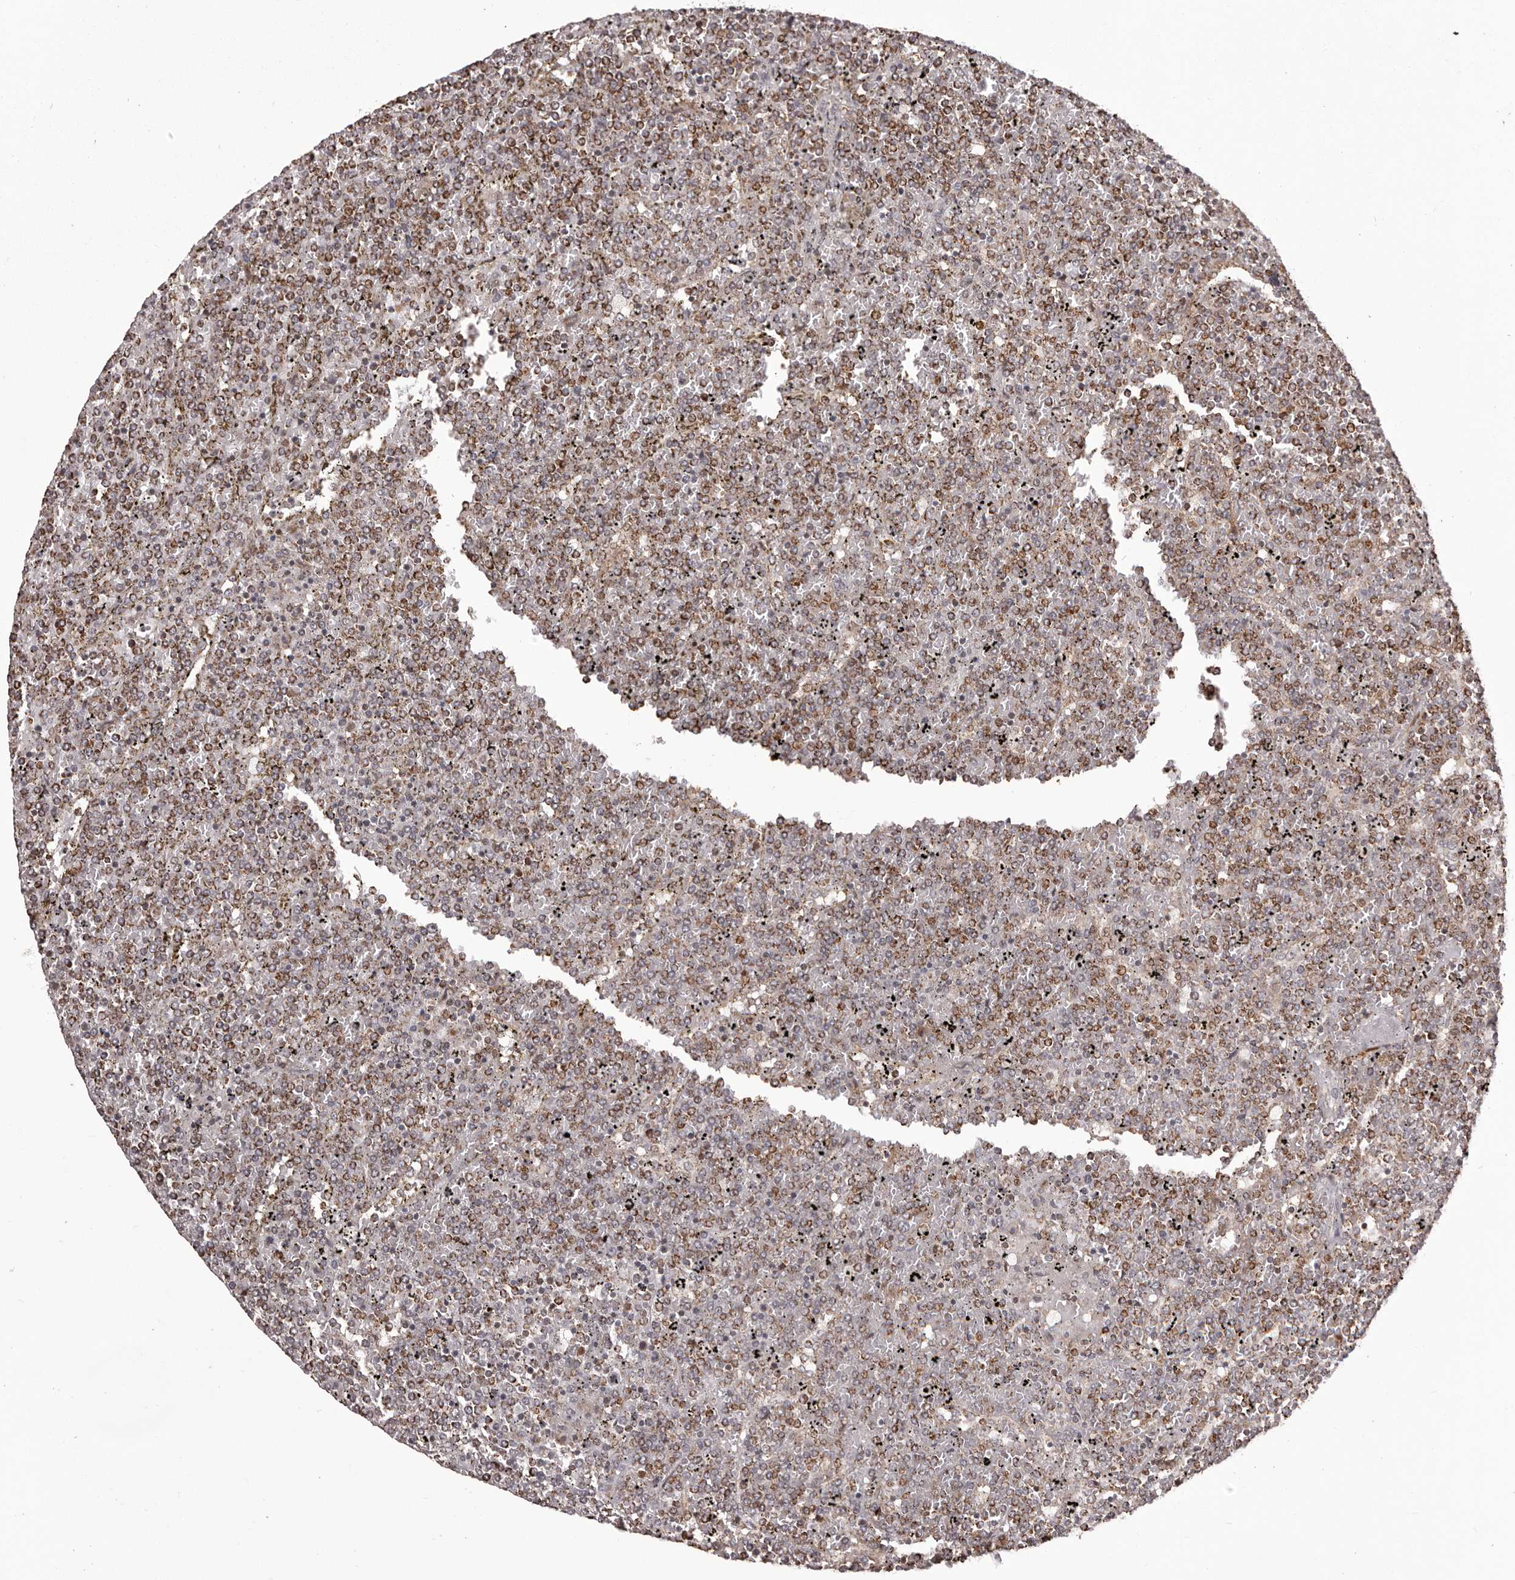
{"staining": {"intensity": "moderate", "quantity": "25%-75%", "location": "cytoplasmic/membranous"}, "tissue": "lymphoma", "cell_type": "Tumor cells", "image_type": "cancer", "snomed": [{"axis": "morphology", "description": "Malignant lymphoma, non-Hodgkin's type, Low grade"}, {"axis": "topography", "description": "Spleen"}], "caption": "Low-grade malignant lymphoma, non-Hodgkin's type stained for a protein exhibits moderate cytoplasmic/membranous positivity in tumor cells.", "gene": "GFOD1", "patient": {"sex": "female", "age": 19}}